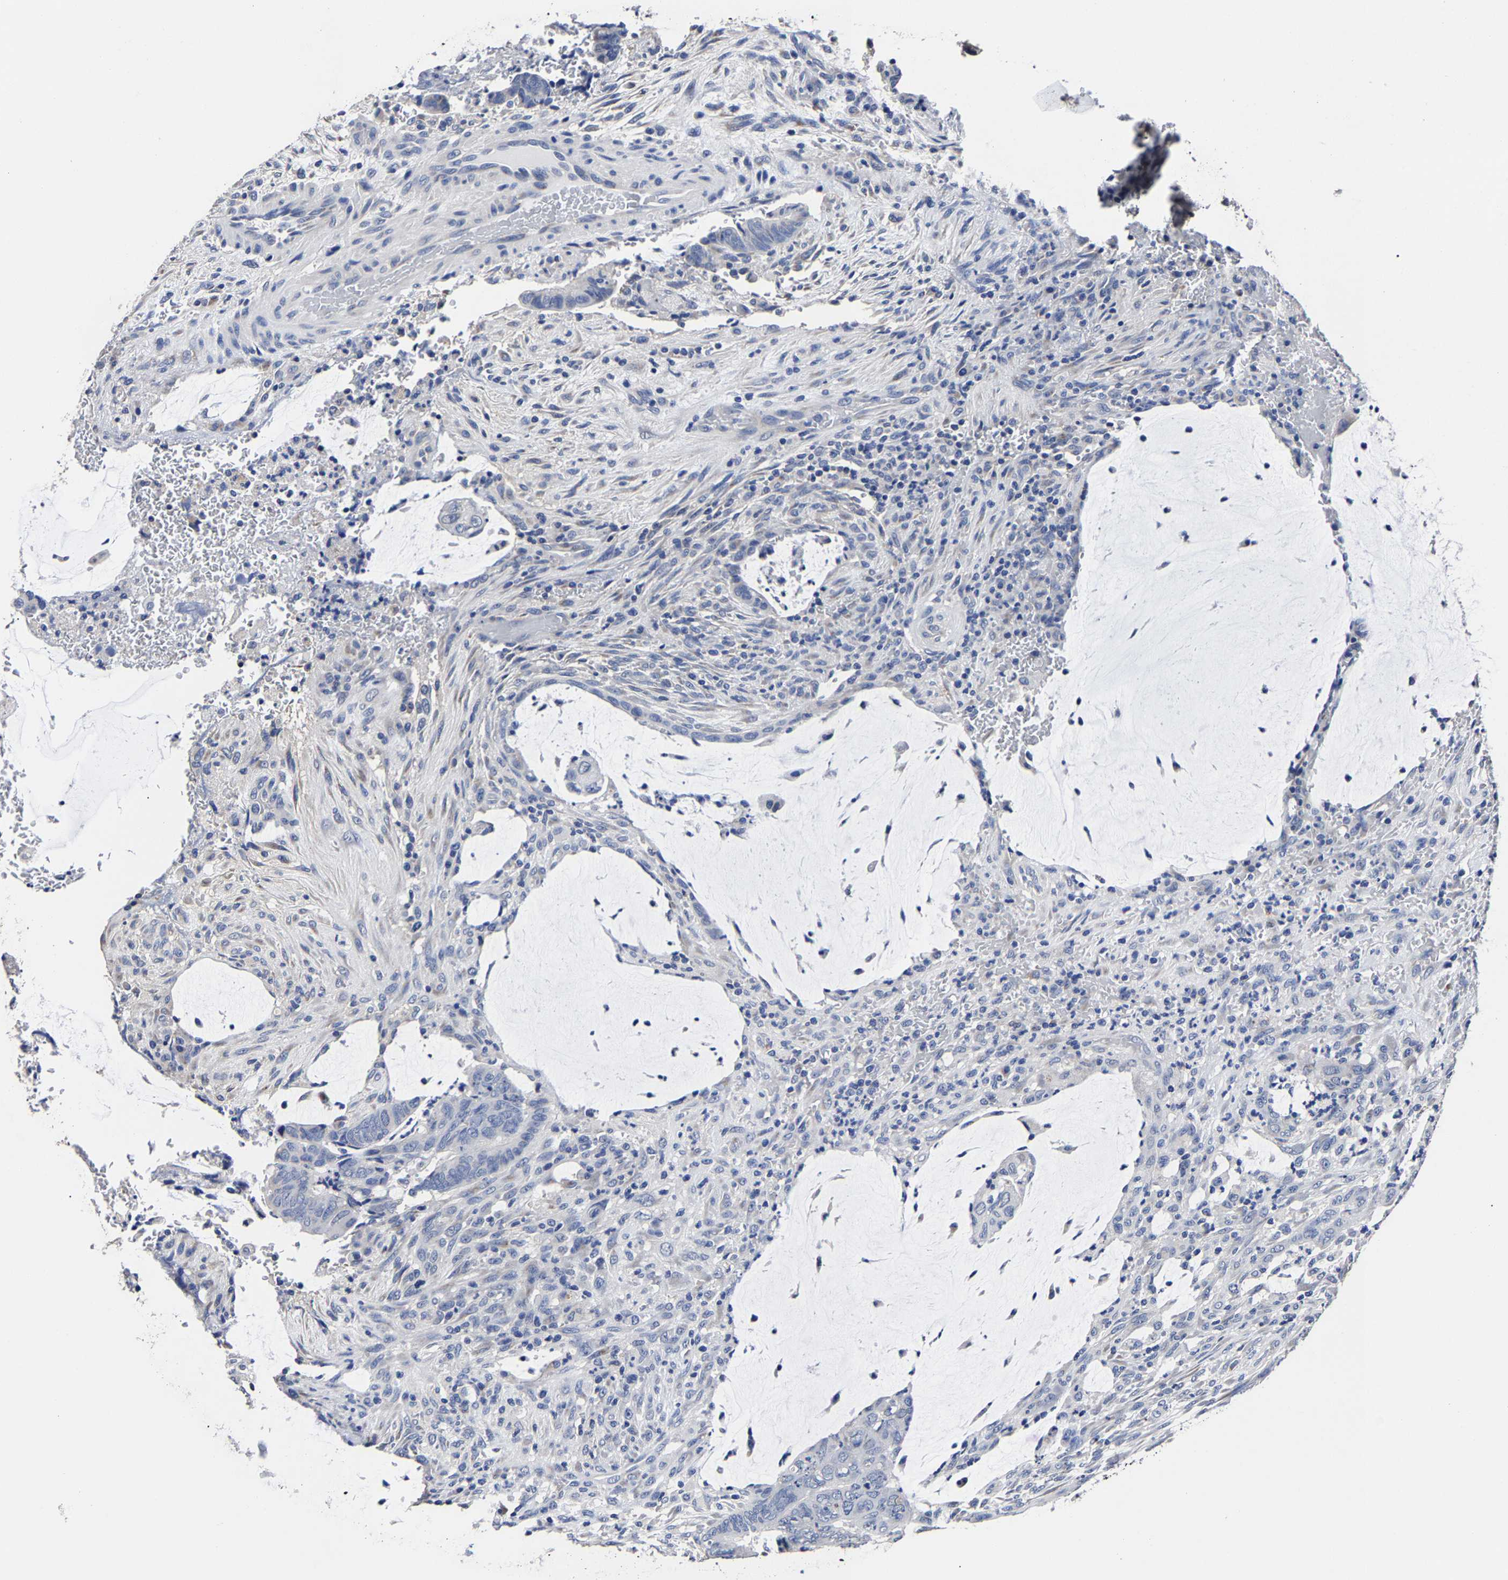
{"staining": {"intensity": "negative", "quantity": "none", "location": "none"}, "tissue": "colorectal cancer", "cell_type": "Tumor cells", "image_type": "cancer", "snomed": [{"axis": "morphology", "description": "Normal tissue, NOS"}, {"axis": "morphology", "description": "Adenocarcinoma, NOS"}, {"axis": "topography", "description": "Rectum"}, {"axis": "topography", "description": "Peripheral nerve tissue"}], "caption": "High power microscopy histopathology image of an immunohistochemistry micrograph of colorectal cancer, revealing no significant expression in tumor cells. (DAB IHC visualized using brightfield microscopy, high magnification).", "gene": "AKAP4", "patient": {"sex": "male", "age": 92}}